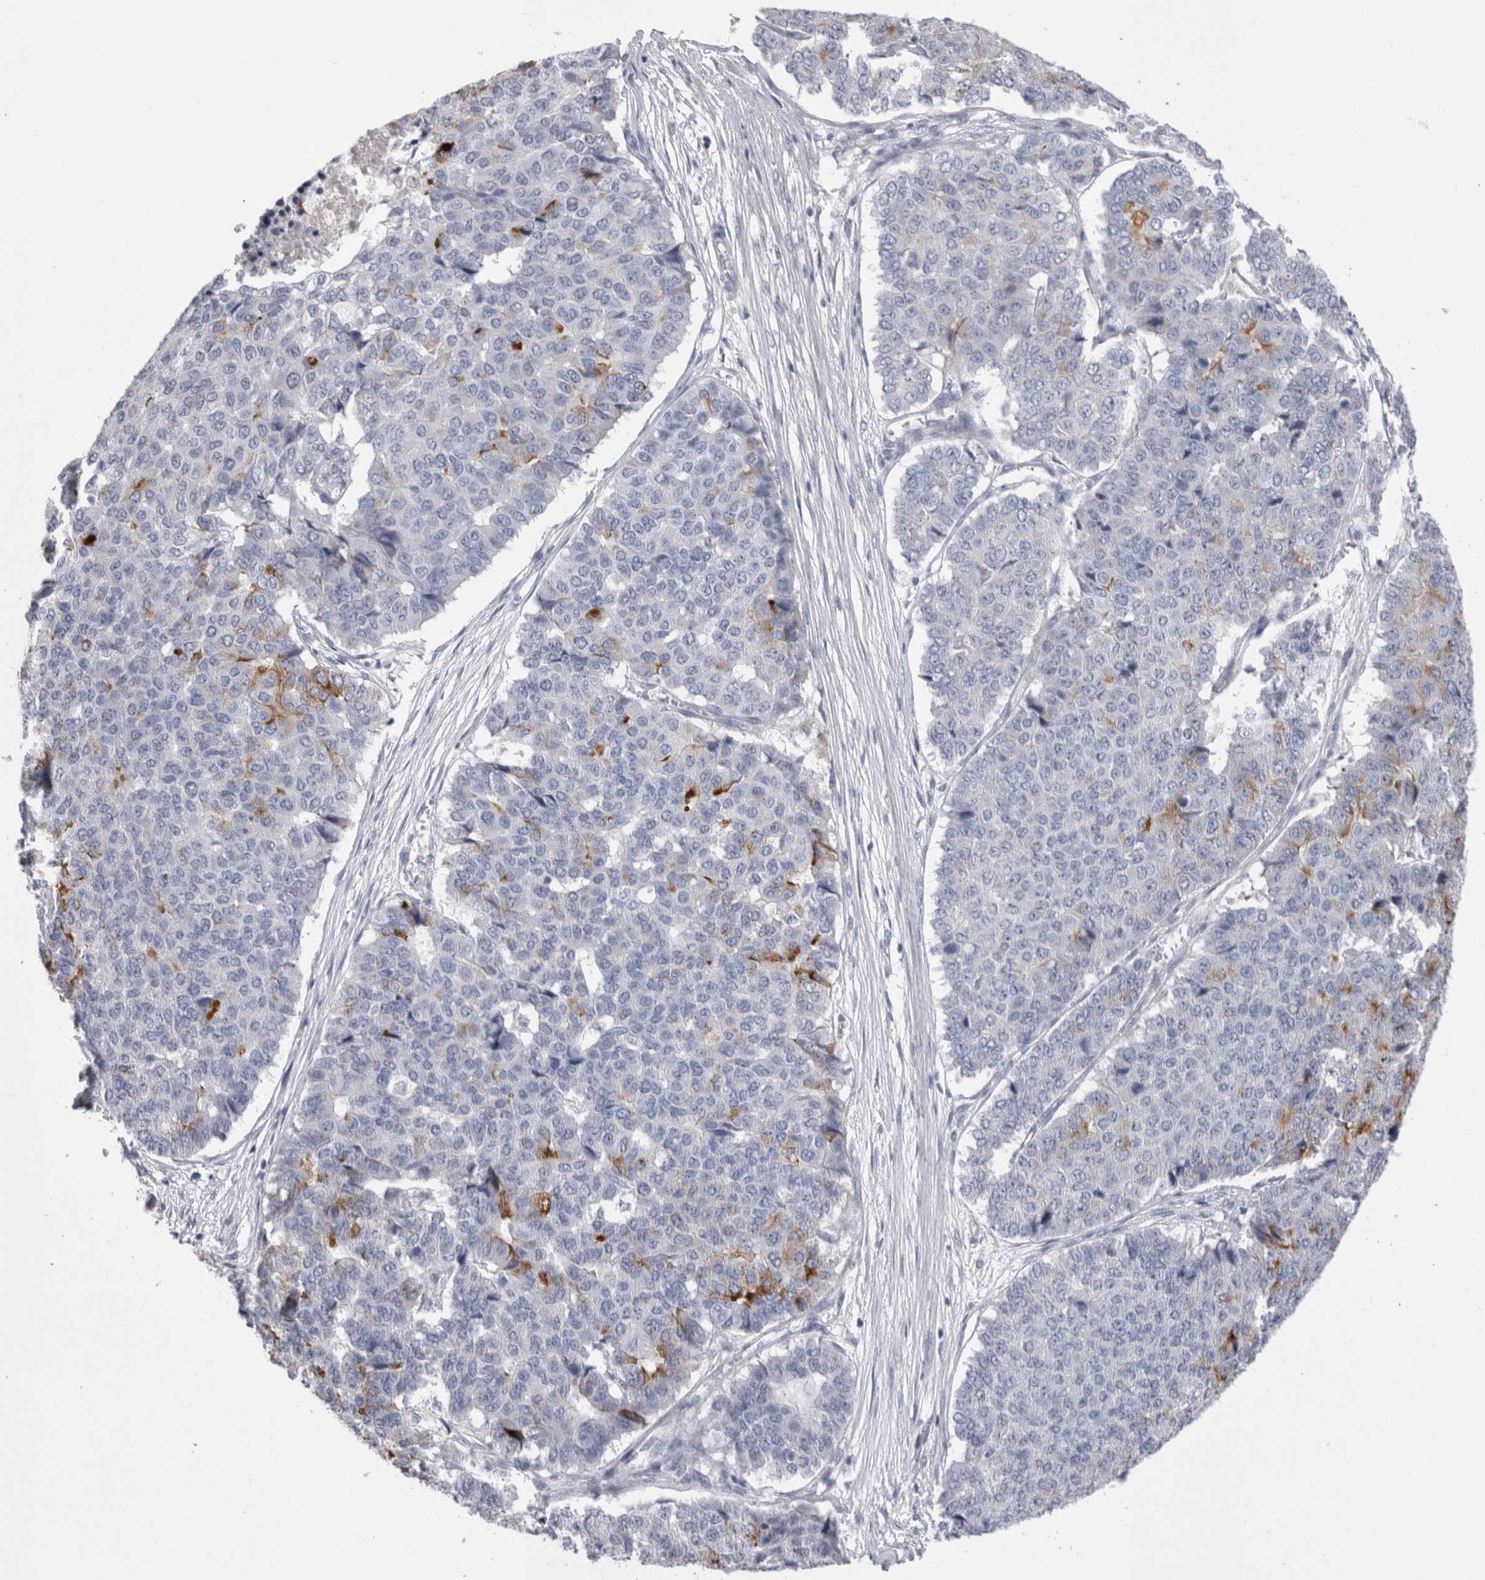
{"staining": {"intensity": "moderate", "quantity": "<25%", "location": "cytoplasmic/membranous"}, "tissue": "pancreatic cancer", "cell_type": "Tumor cells", "image_type": "cancer", "snomed": [{"axis": "morphology", "description": "Adenocarcinoma, NOS"}, {"axis": "topography", "description": "Pancreas"}], "caption": "Moderate cytoplasmic/membranous staining is appreciated in approximately <25% of tumor cells in pancreatic cancer.", "gene": "PWP2", "patient": {"sex": "male", "age": 50}}